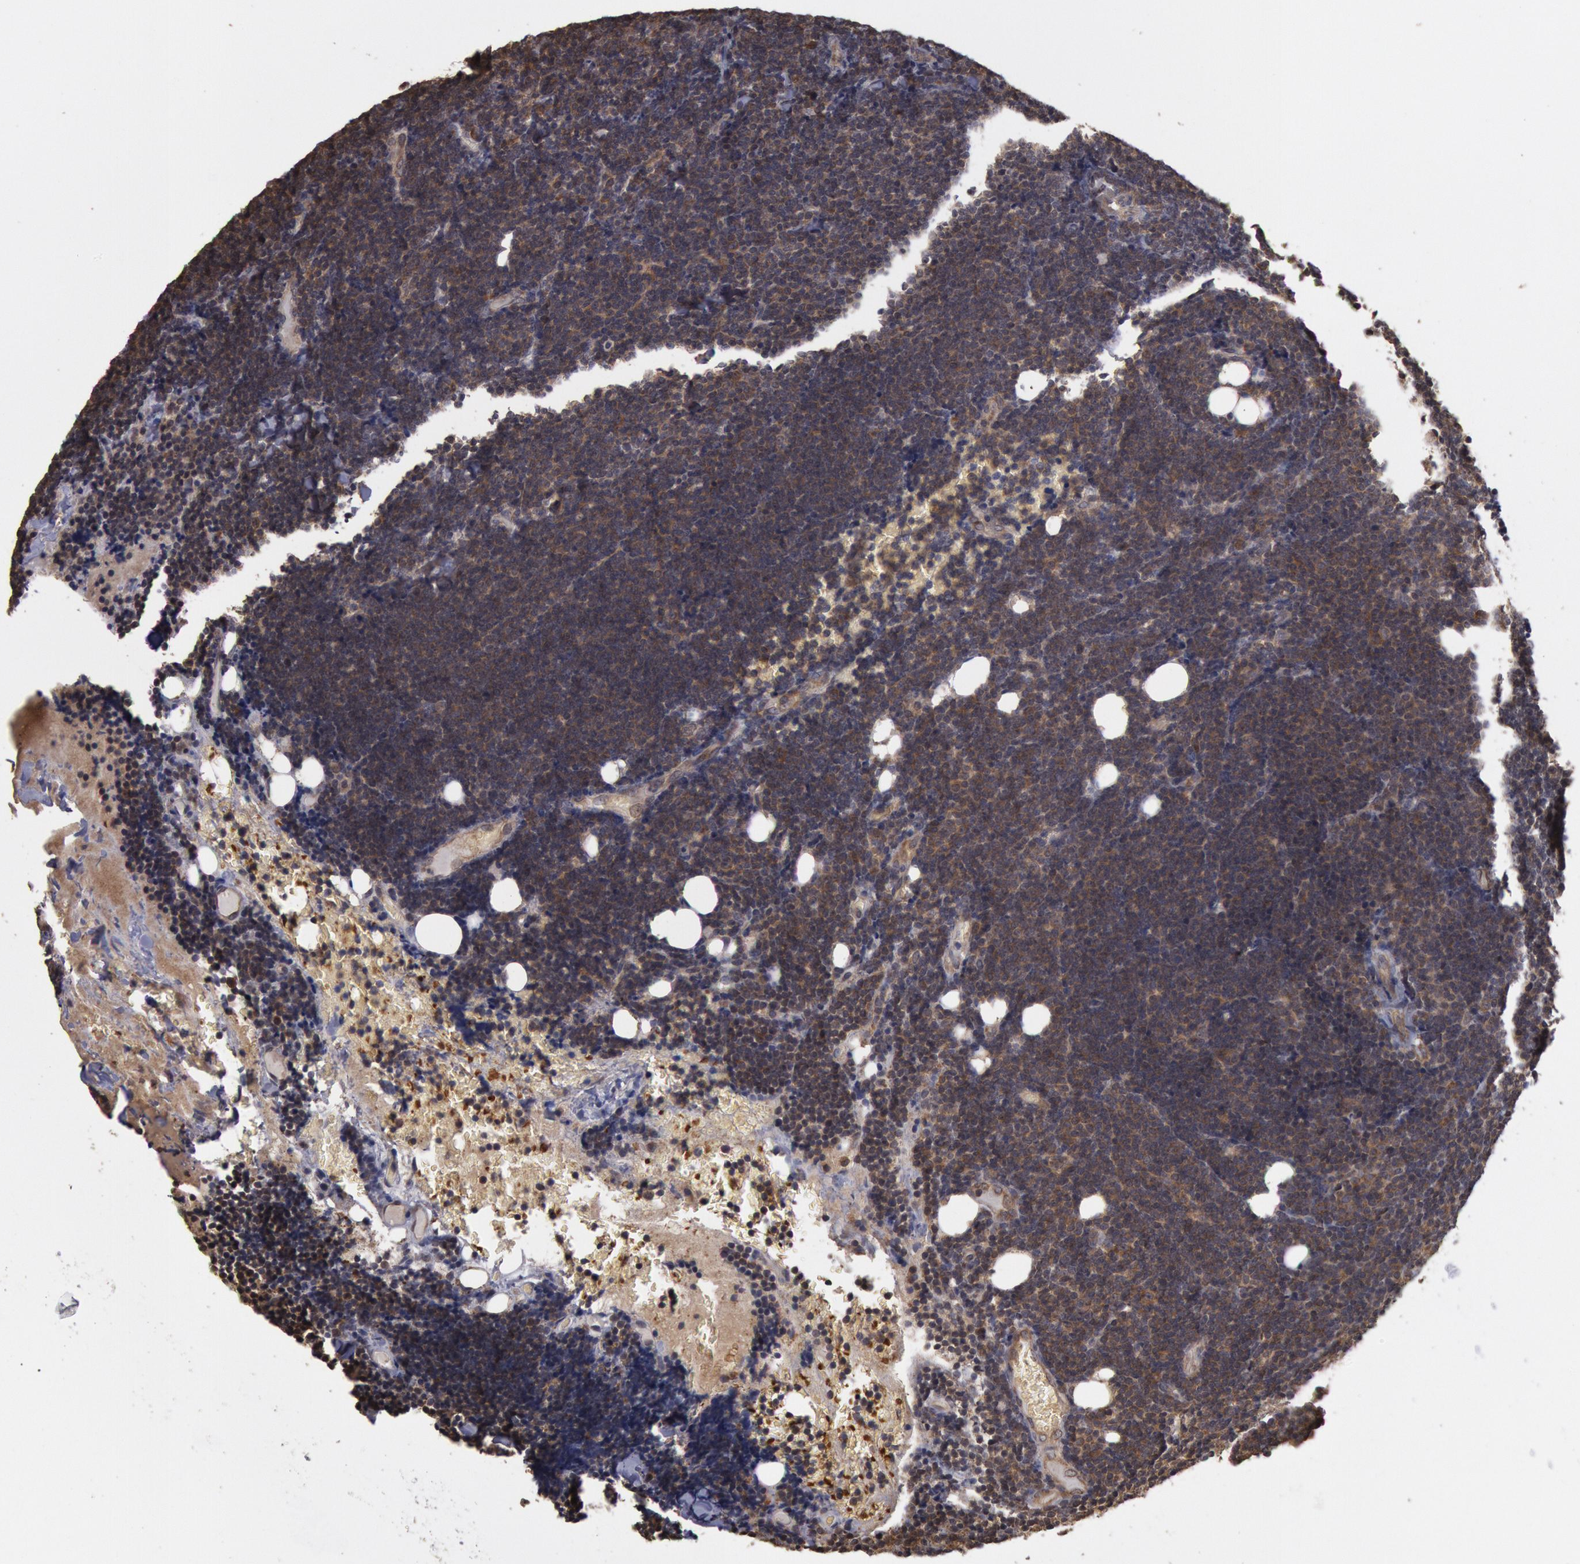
{"staining": {"intensity": "moderate", "quantity": "25%-75%", "location": "cytoplasmic/membranous"}, "tissue": "lymphoma", "cell_type": "Tumor cells", "image_type": "cancer", "snomed": [{"axis": "morphology", "description": "Malignant lymphoma, non-Hodgkin's type, Low grade"}, {"axis": "topography", "description": "Lymph node"}], "caption": "Tumor cells show medium levels of moderate cytoplasmic/membranous positivity in about 25%-75% of cells in human lymphoma.", "gene": "USP14", "patient": {"sex": "female", "age": 51}}